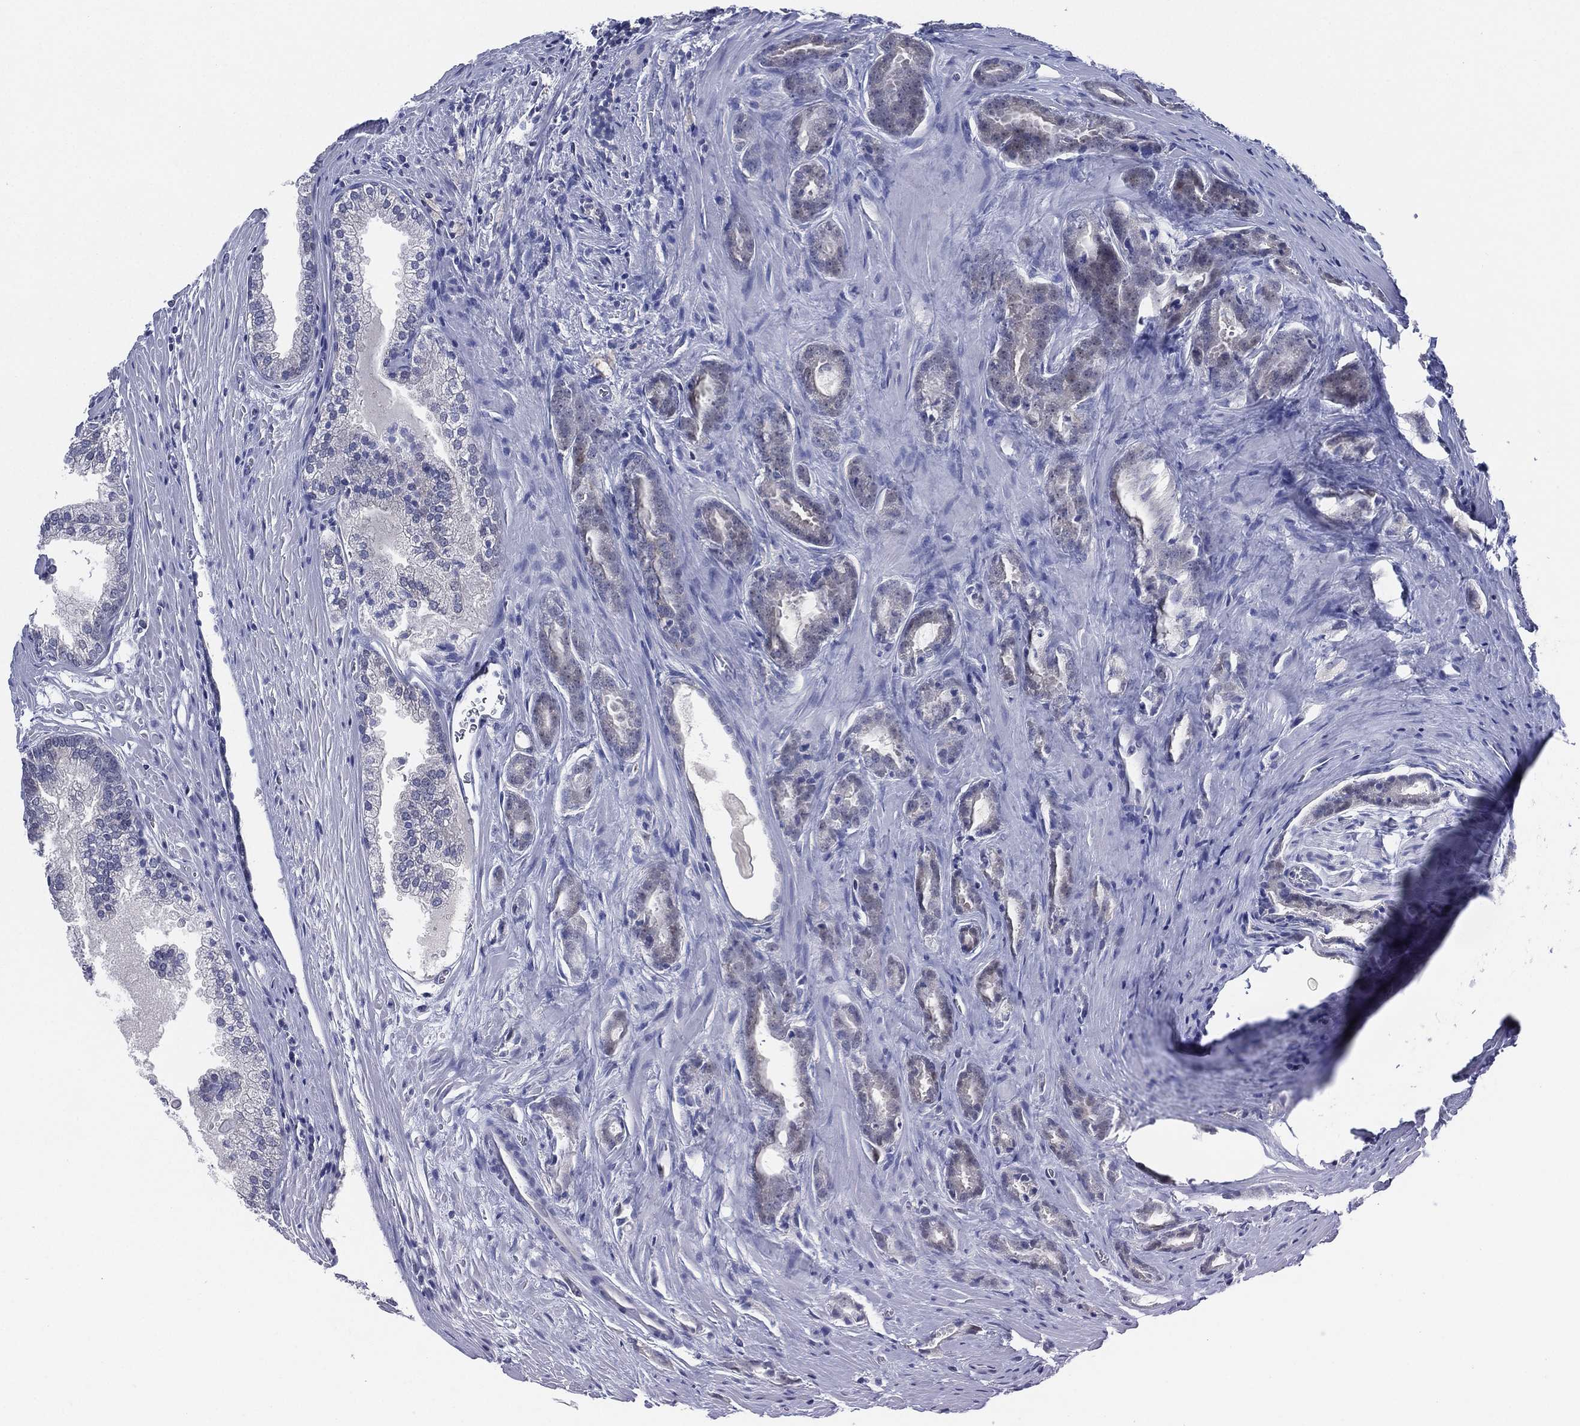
{"staining": {"intensity": "moderate", "quantity": "<25%", "location": "cytoplasmic/membranous"}, "tissue": "prostate cancer", "cell_type": "Tumor cells", "image_type": "cancer", "snomed": [{"axis": "morphology", "description": "Adenocarcinoma, NOS"}, {"axis": "morphology", "description": "Adenocarcinoma, High grade"}, {"axis": "topography", "description": "Prostate"}], "caption": "Protein analysis of prostate cancer tissue reveals moderate cytoplasmic/membranous expression in approximately <25% of tumor cells.", "gene": "C5orf46", "patient": {"sex": "male", "age": 70}}